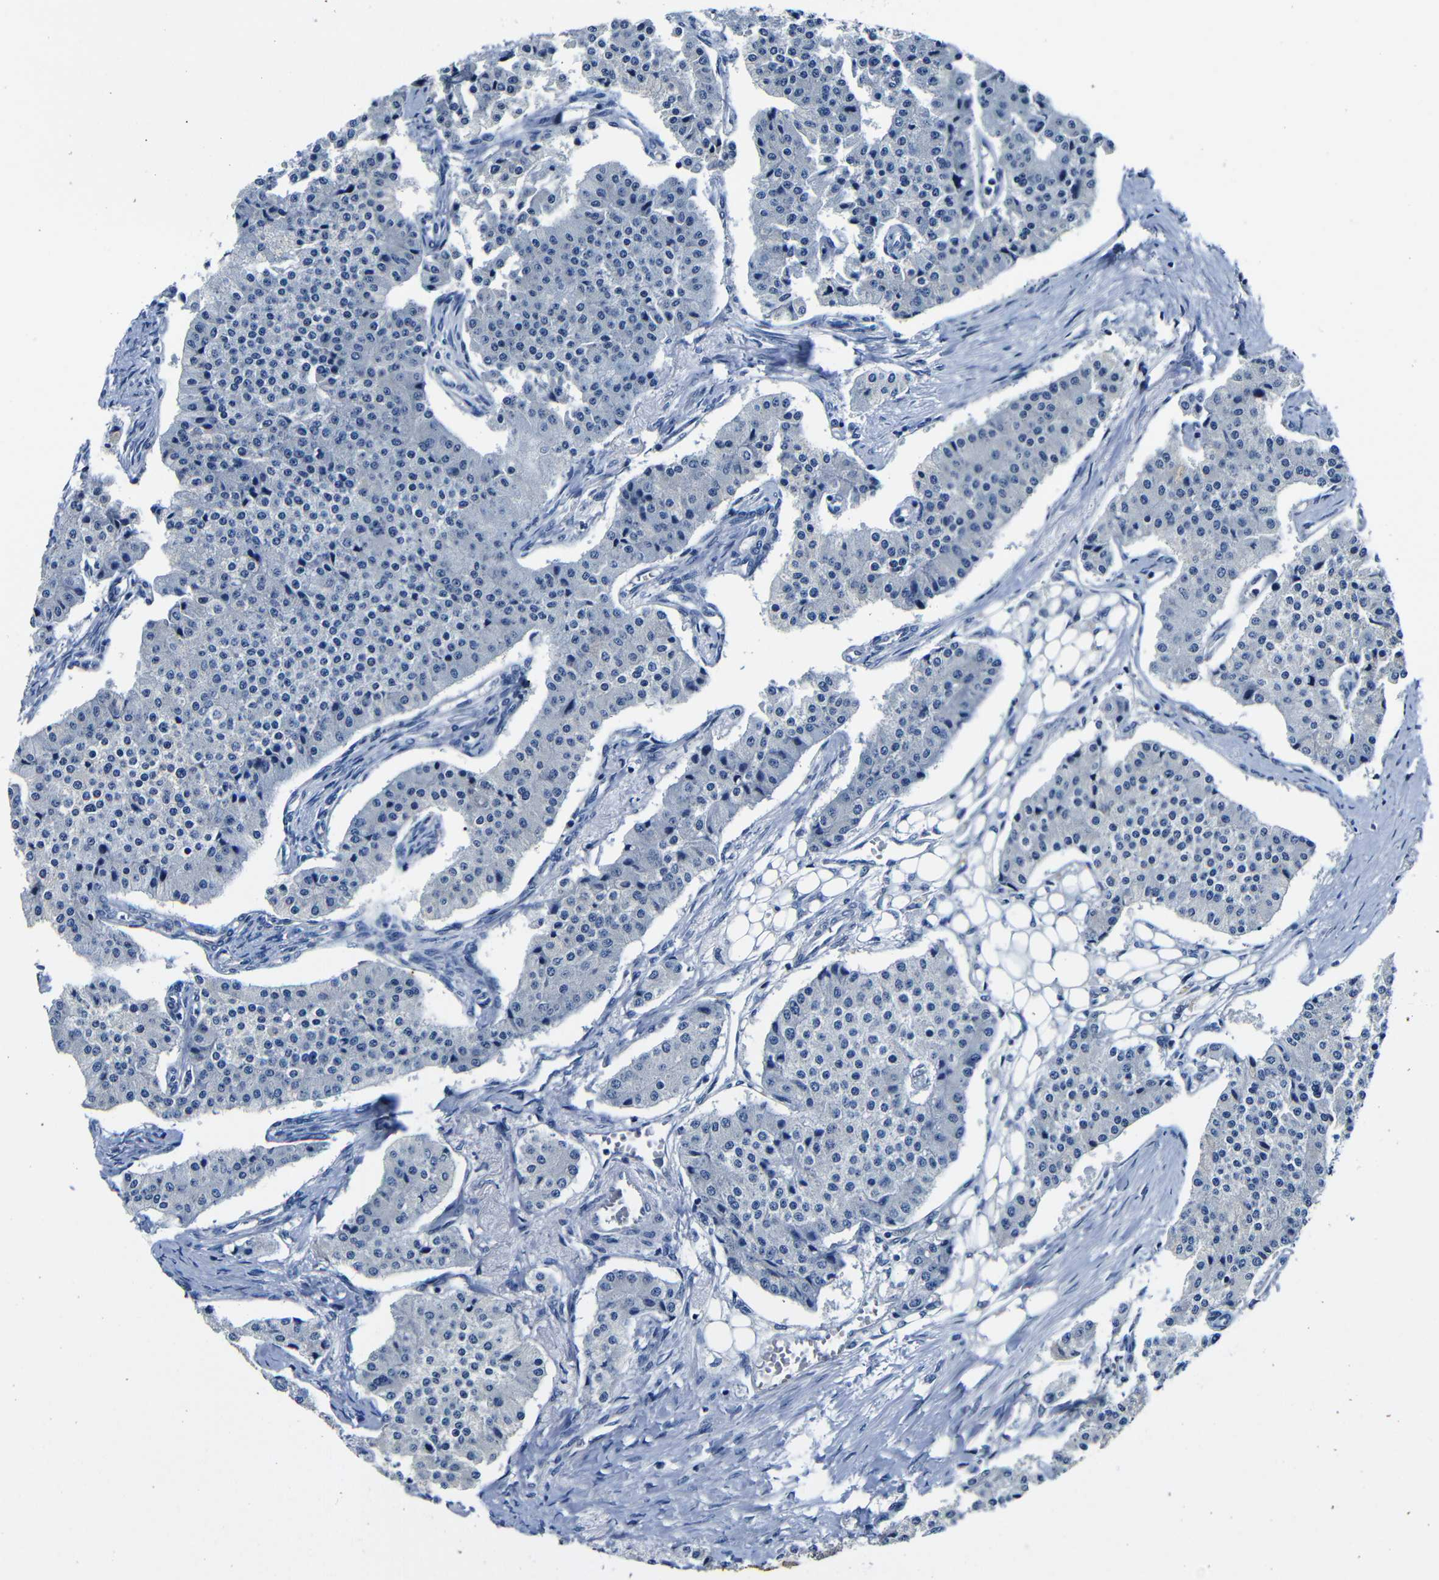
{"staining": {"intensity": "negative", "quantity": "none", "location": "none"}, "tissue": "carcinoid", "cell_type": "Tumor cells", "image_type": "cancer", "snomed": [{"axis": "morphology", "description": "Carcinoid, malignant, NOS"}, {"axis": "topography", "description": "Colon"}], "caption": "Immunohistochemistry (IHC) image of neoplastic tissue: carcinoid stained with DAB displays no significant protein positivity in tumor cells. Nuclei are stained in blue.", "gene": "TNFAIP1", "patient": {"sex": "female", "age": 52}}